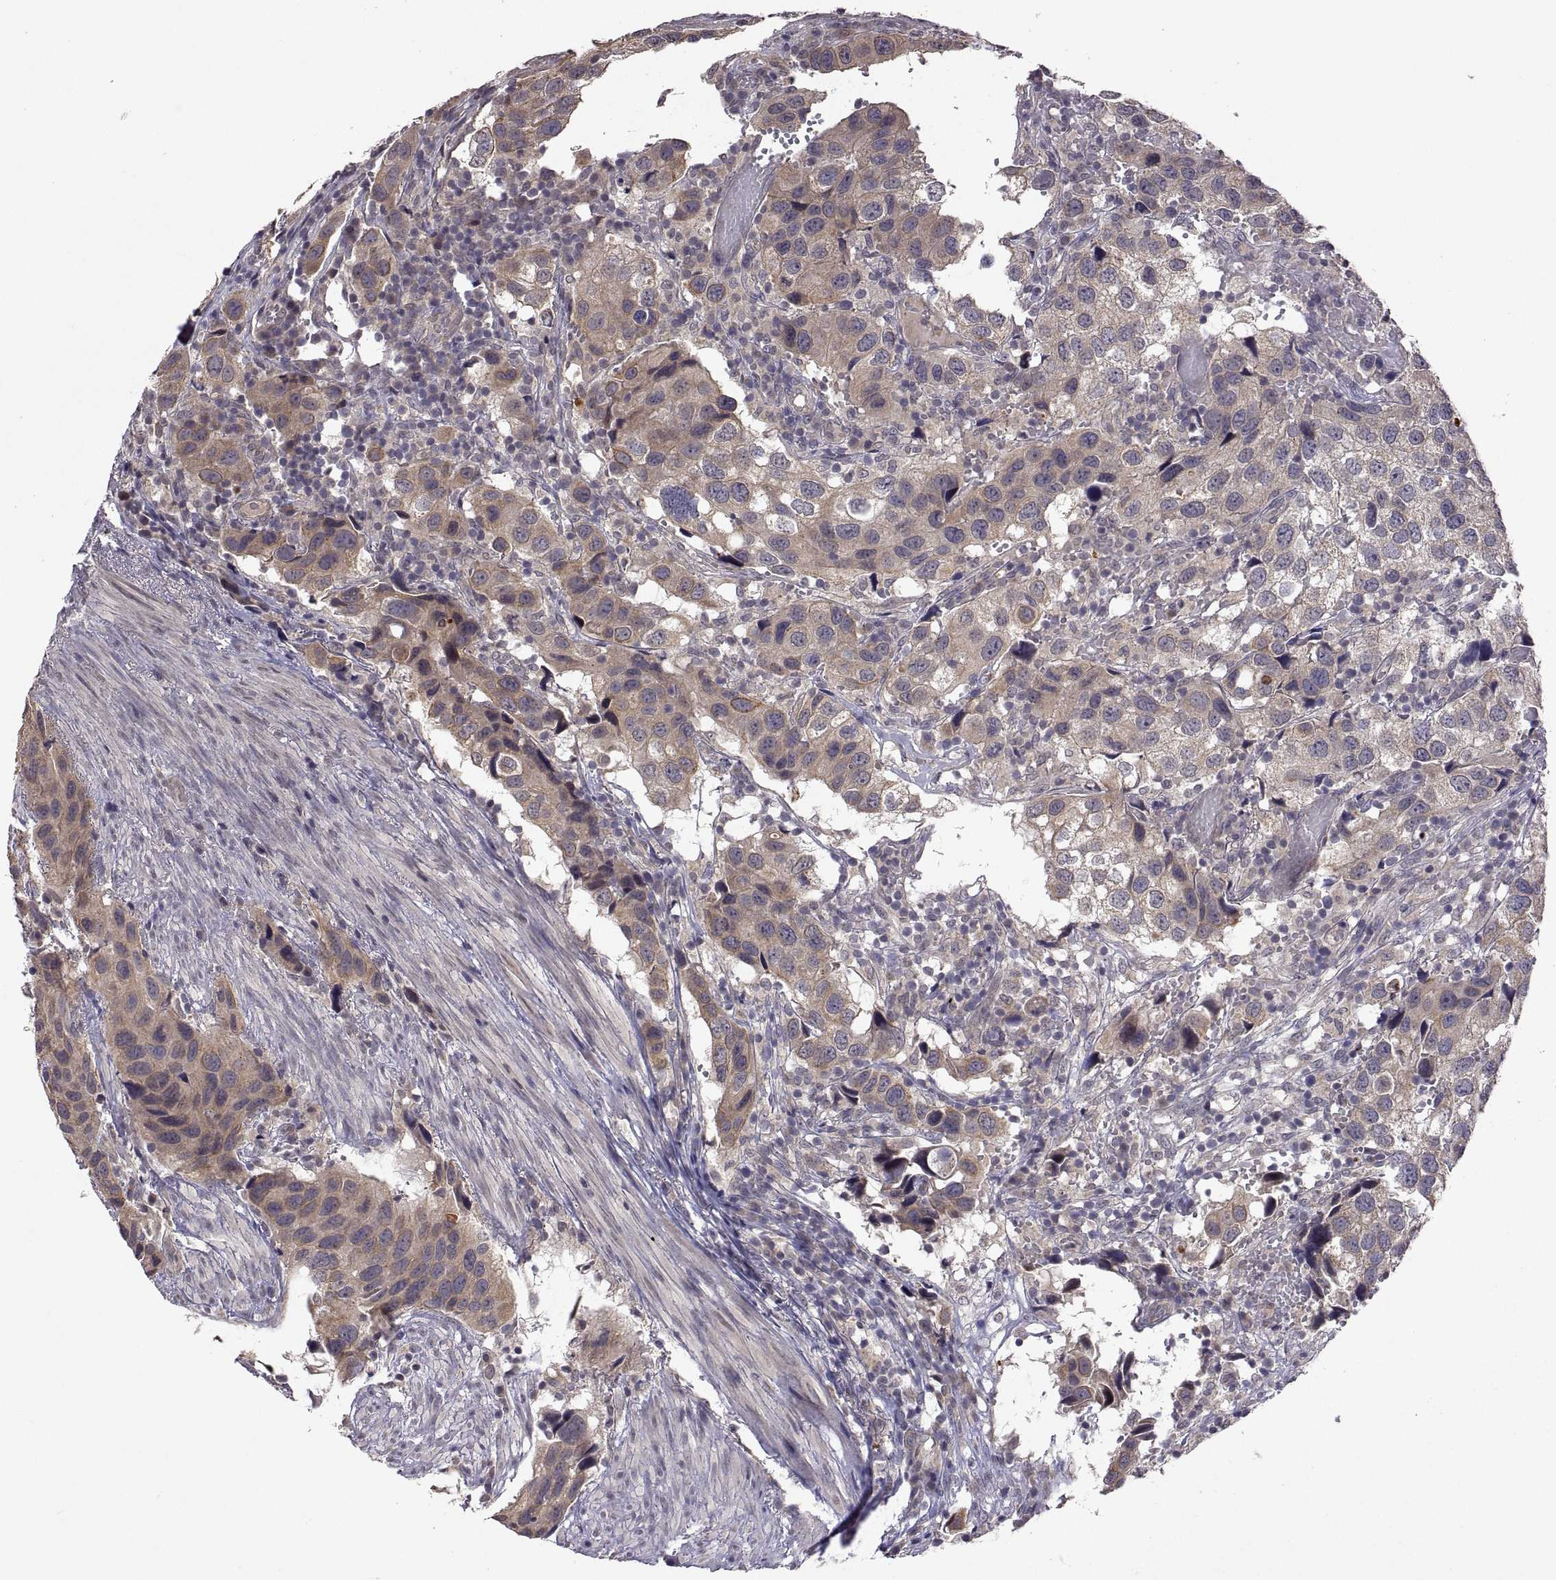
{"staining": {"intensity": "moderate", "quantity": ">75%", "location": "cytoplasmic/membranous"}, "tissue": "urothelial cancer", "cell_type": "Tumor cells", "image_type": "cancer", "snomed": [{"axis": "morphology", "description": "Urothelial carcinoma, High grade"}, {"axis": "topography", "description": "Urinary bladder"}], "caption": "Immunohistochemistry photomicrograph of neoplastic tissue: human high-grade urothelial carcinoma stained using immunohistochemistry shows medium levels of moderate protein expression localized specifically in the cytoplasmic/membranous of tumor cells, appearing as a cytoplasmic/membranous brown color.", "gene": "LAMA1", "patient": {"sex": "male", "age": 79}}